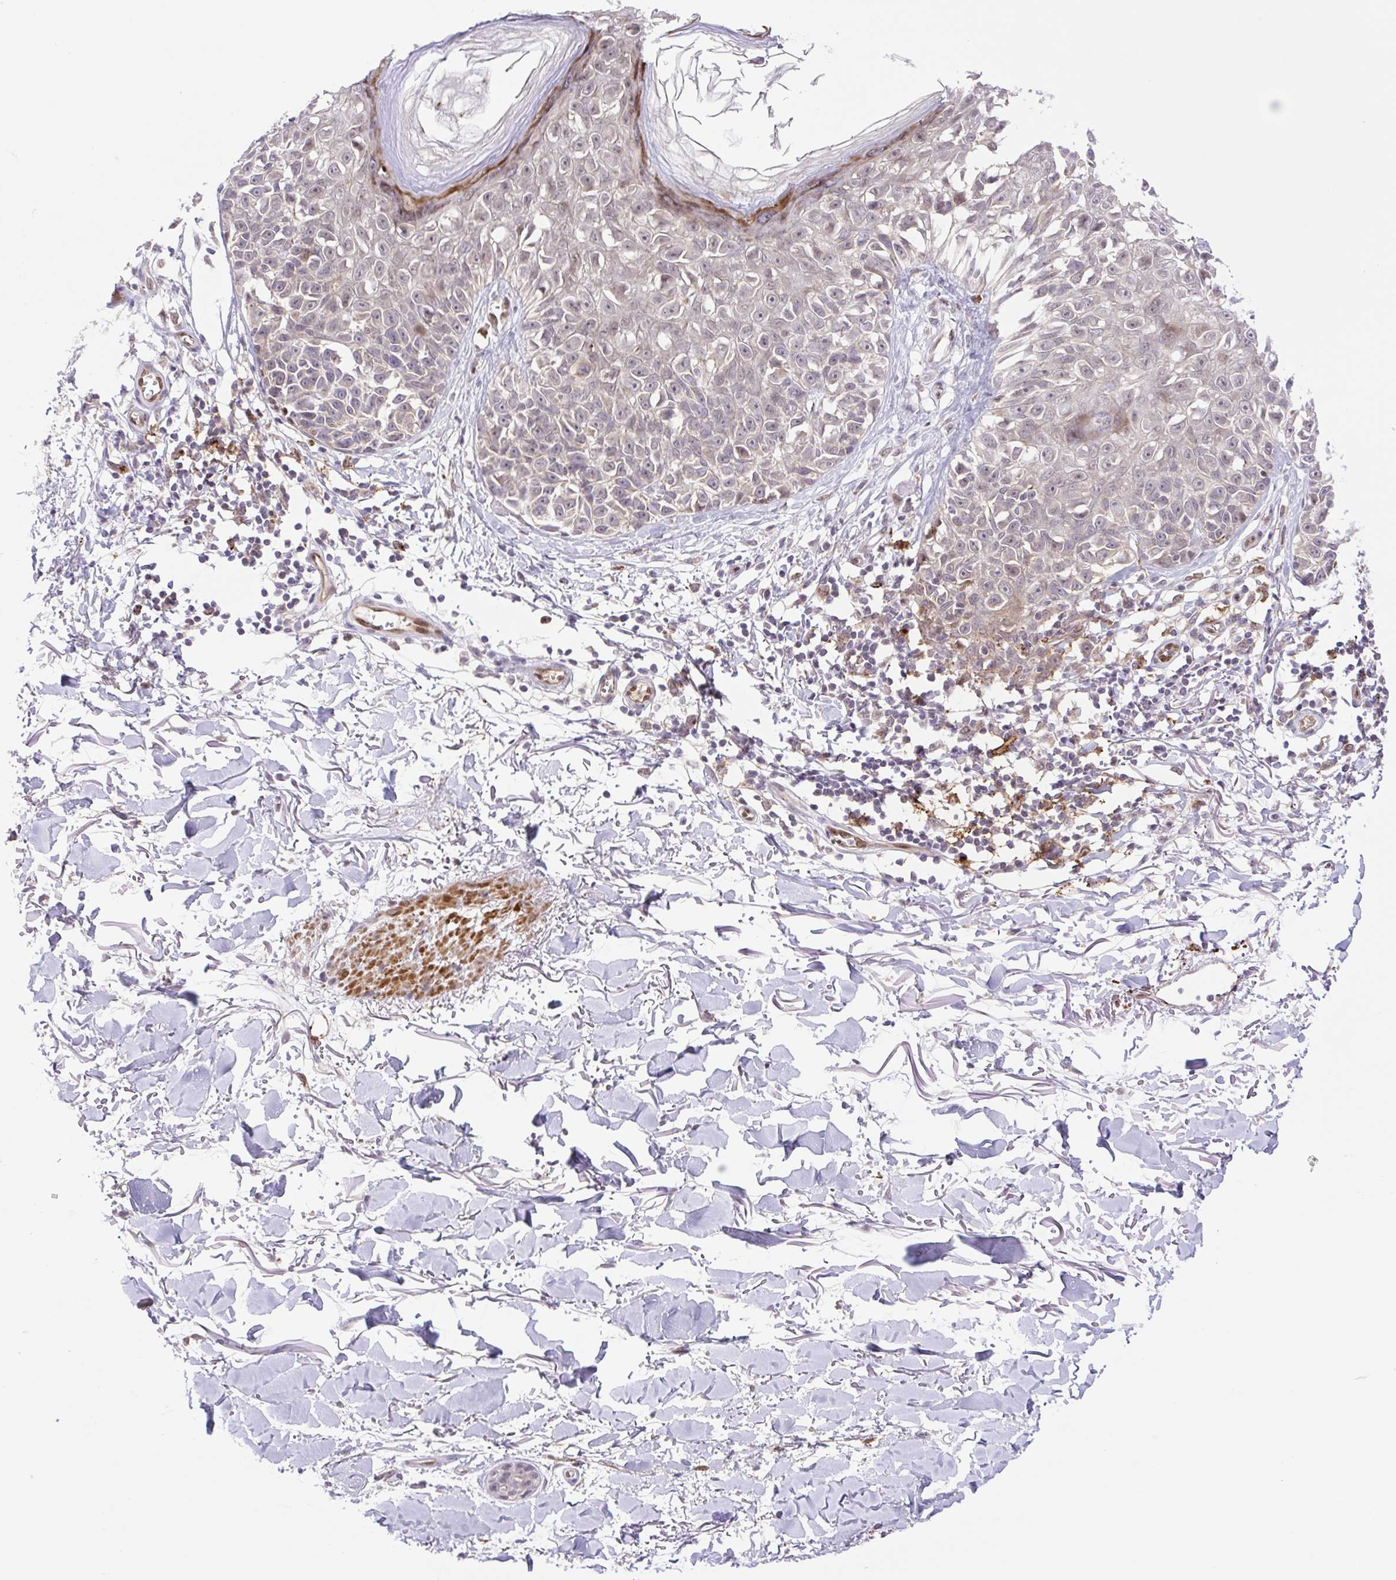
{"staining": {"intensity": "negative", "quantity": "none", "location": "none"}, "tissue": "melanoma", "cell_type": "Tumor cells", "image_type": "cancer", "snomed": [{"axis": "morphology", "description": "Malignant melanoma, NOS"}, {"axis": "topography", "description": "Skin"}], "caption": "An immunohistochemistry (IHC) photomicrograph of melanoma is shown. There is no staining in tumor cells of melanoma.", "gene": "ERG", "patient": {"sex": "male", "age": 73}}